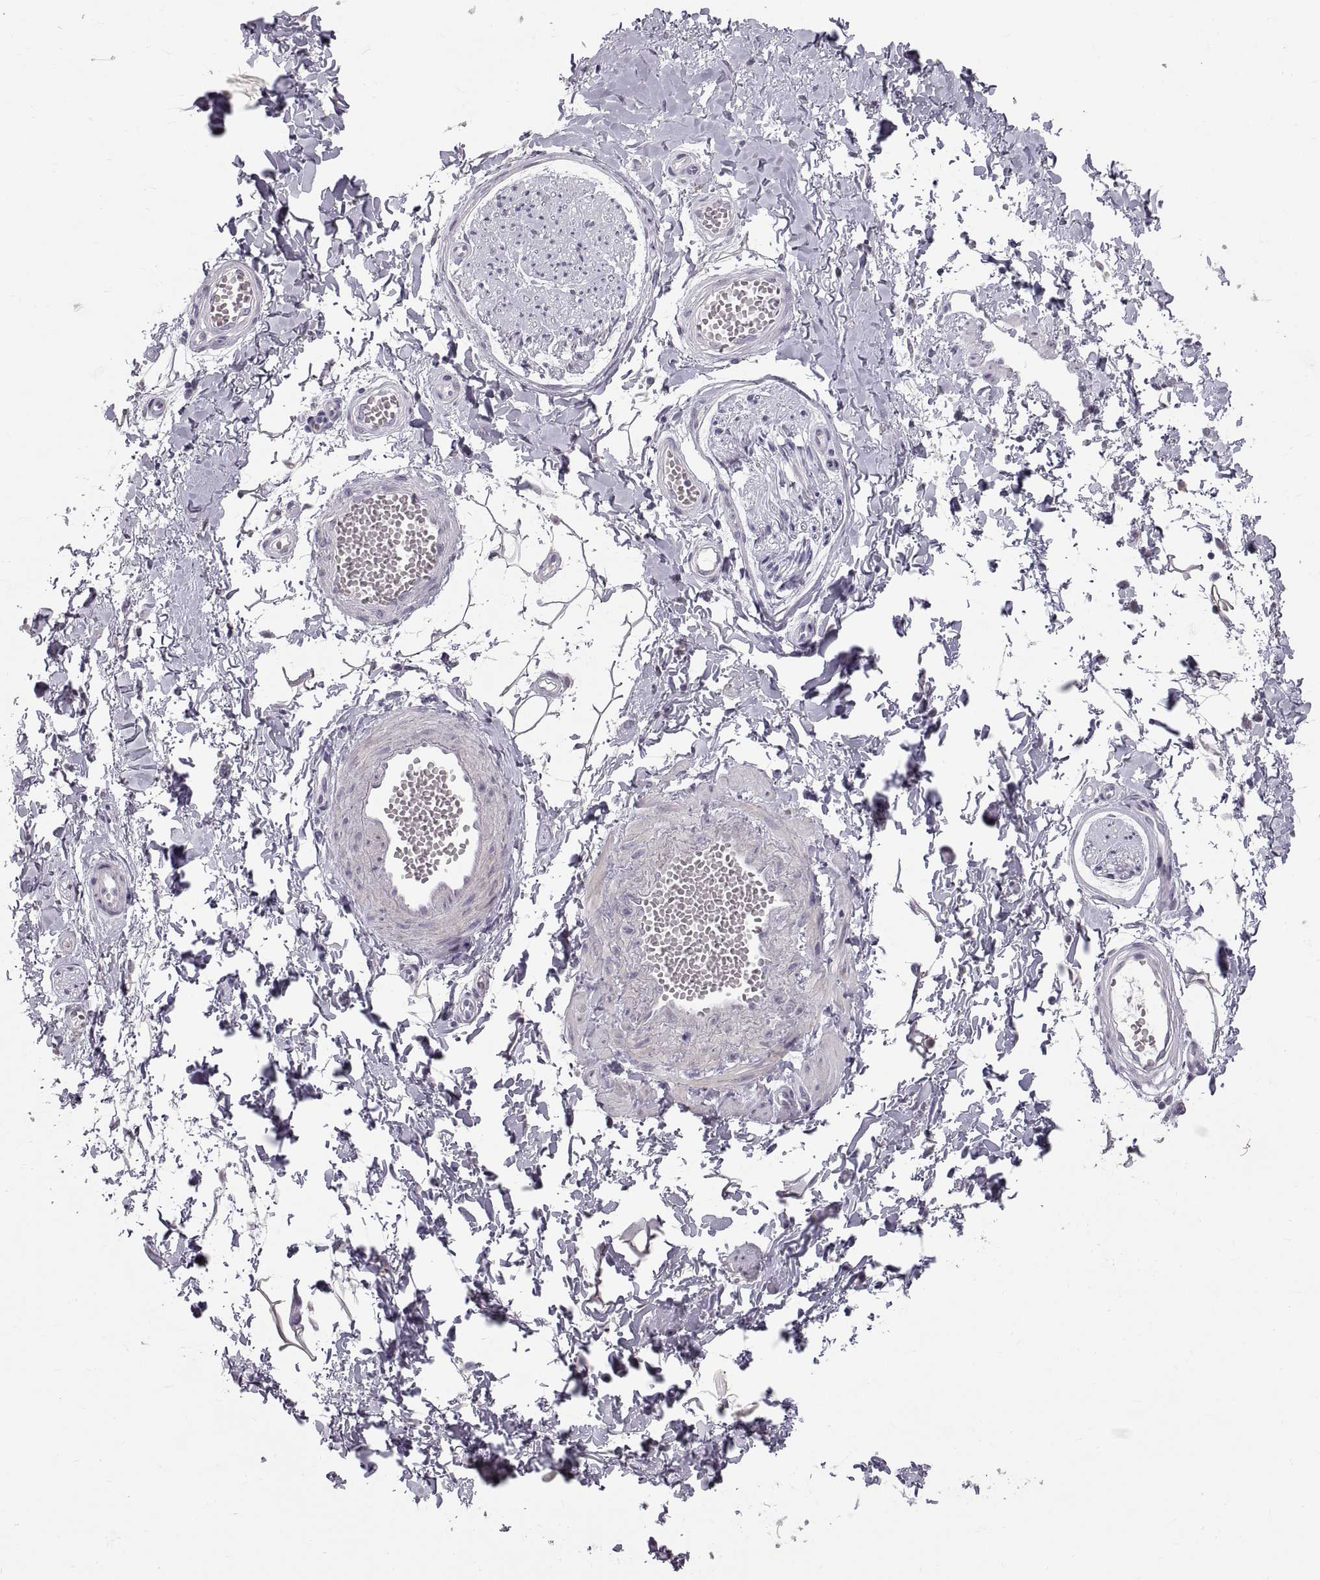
{"staining": {"intensity": "negative", "quantity": "none", "location": "none"}, "tissue": "adipose tissue", "cell_type": "Adipocytes", "image_type": "normal", "snomed": [{"axis": "morphology", "description": "Normal tissue, NOS"}, {"axis": "topography", "description": "Smooth muscle"}, {"axis": "topography", "description": "Peripheral nerve tissue"}], "caption": "This is an immunohistochemistry (IHC) micrograph of normal human adipose tissue. There is no expression in adipocytes.", "gene": "SPACDR", "patient": {"sex": "male", "age": 22}}